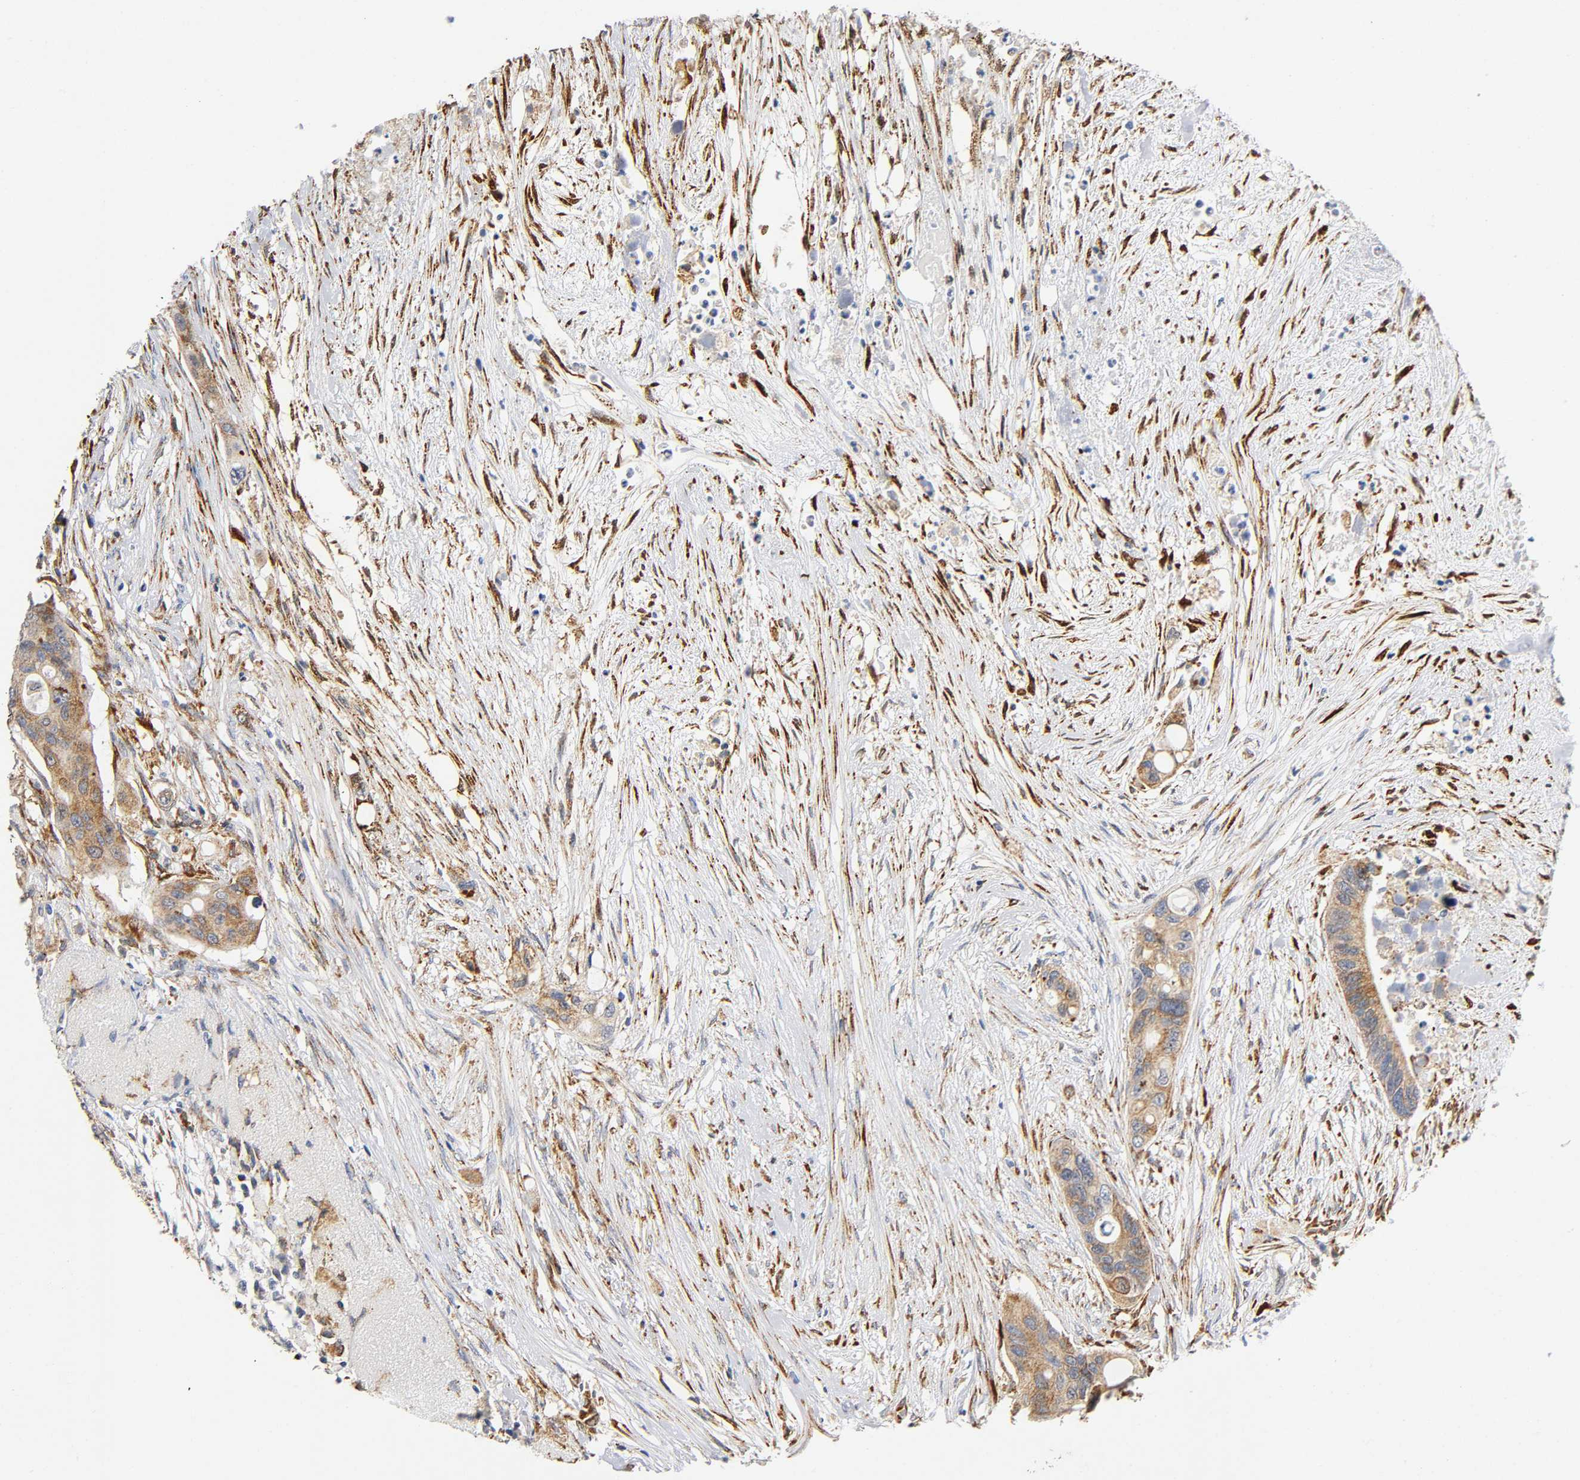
{"staining": {"intensity": "moderate", "quantity": ">75%", "location": "cytoplasmic/membranous"}, "tissue": "colorectal cancer", "cell_type": "Tumor cells", "image_type": "cancer", "snomed": [{"axis": "morphology", "description": "Adenocarcinoma, NOS"}, {"axis": "topography", "description": "Colon"}], "caption": "This is an image of immunohistochemistry (IHC) staining of colorectal cancer, which shows moderate staining in the cytoplasmic/membranous of tumor cells.", "gene": "SOS2", "patient": {"sex": "female", "age": 57}}